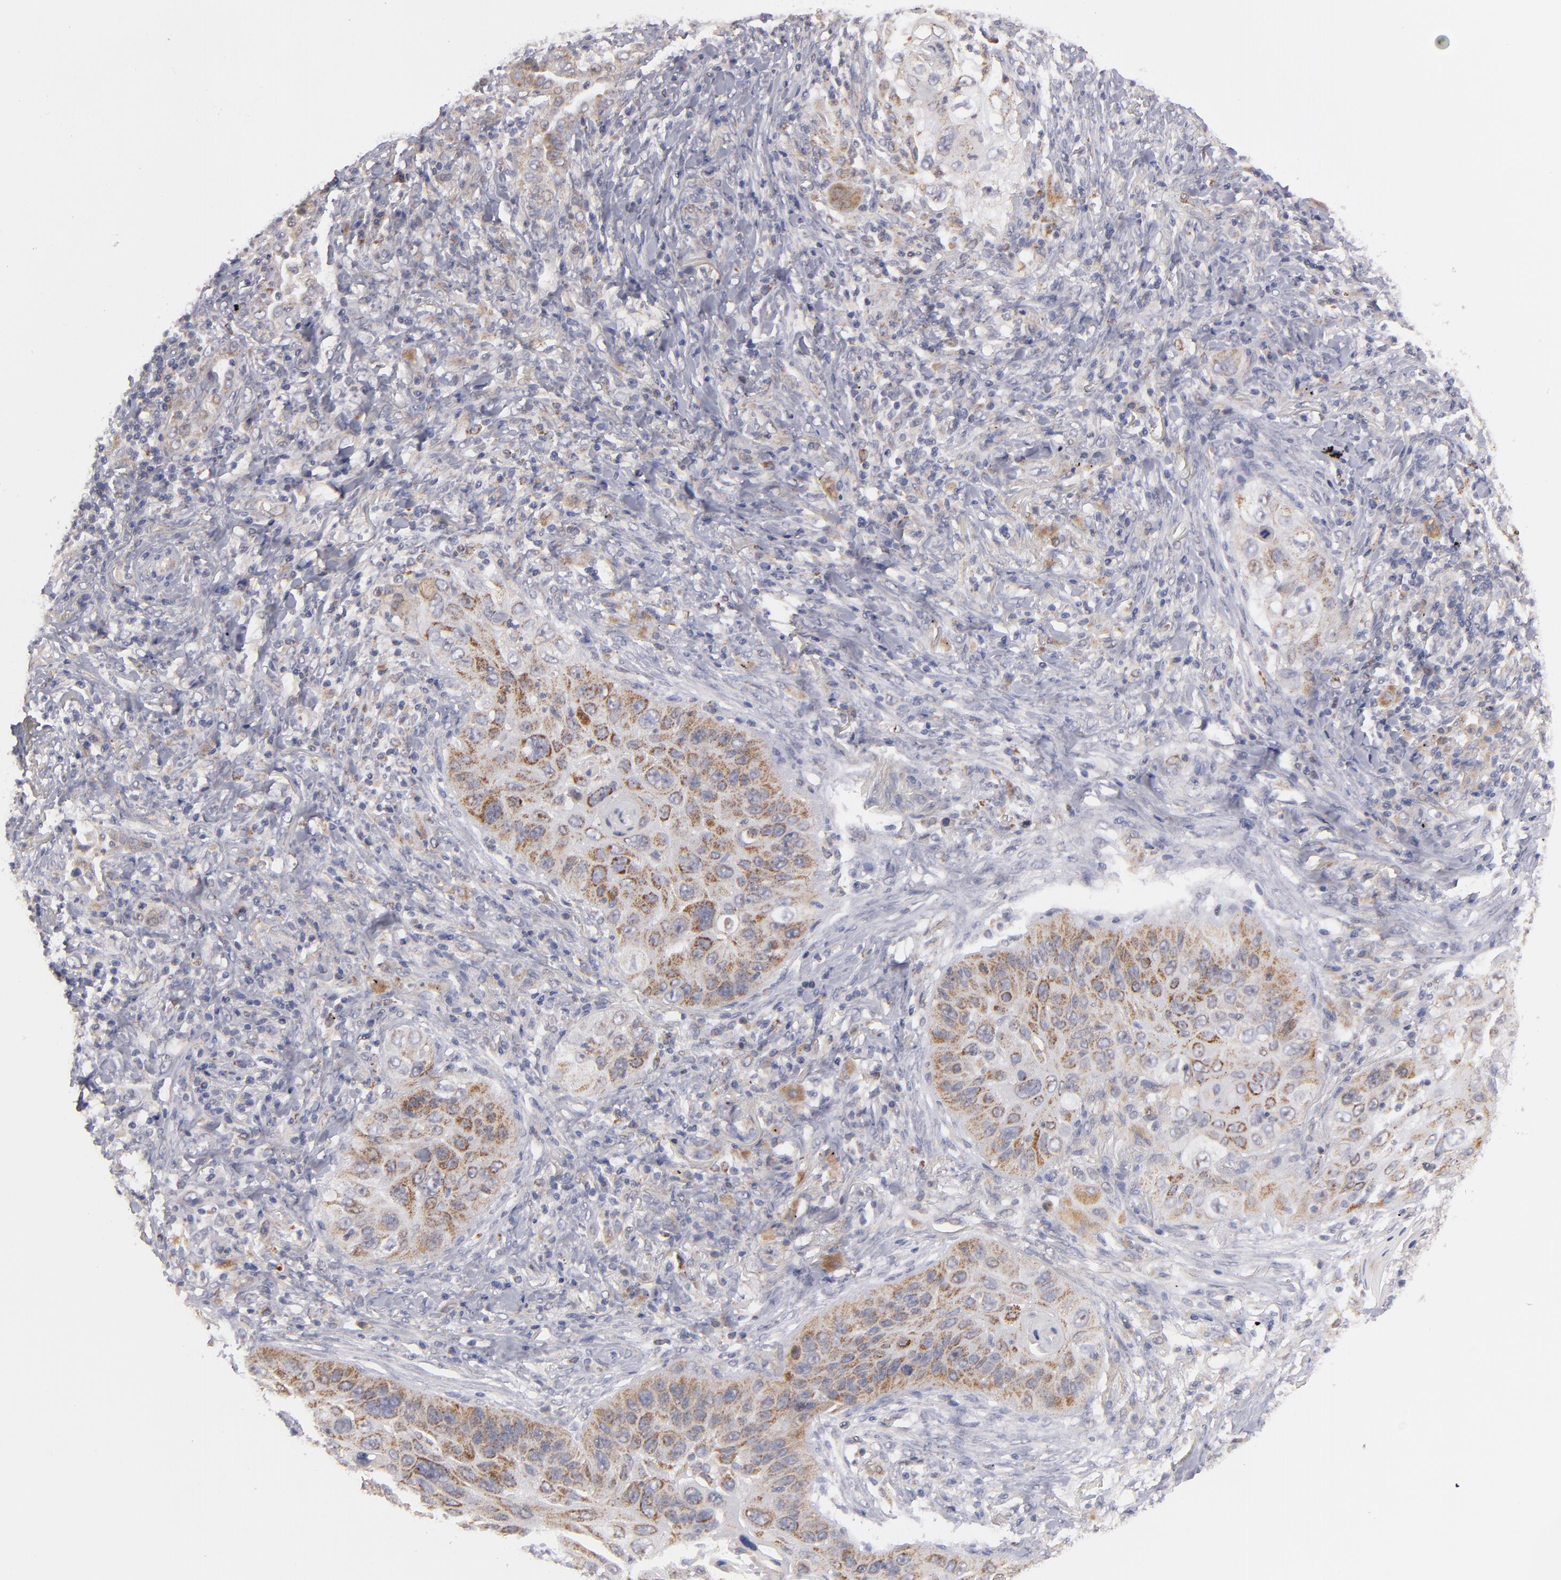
{"staining": {"intensity": "moderate", "quantity": ">75%", "location": "cytoplasmic/membranous"}, "tissue": "lung cancer", "cell_type": "Tumor cells", "image_type": "cancer", "snomed": [{"axis": "morphology", "description": "Squamous cell carcinoma, NOS"}, {"axis": "topography", "description": "Lung"}], "caption": "This is an image of IHC staining of lung squamous cell carcinoma, which shows moderate staining in the cytoplasmic/membranous of tumor cells.", "gene": "HCCS", "patient": {"sex": "female", "age": 67}}